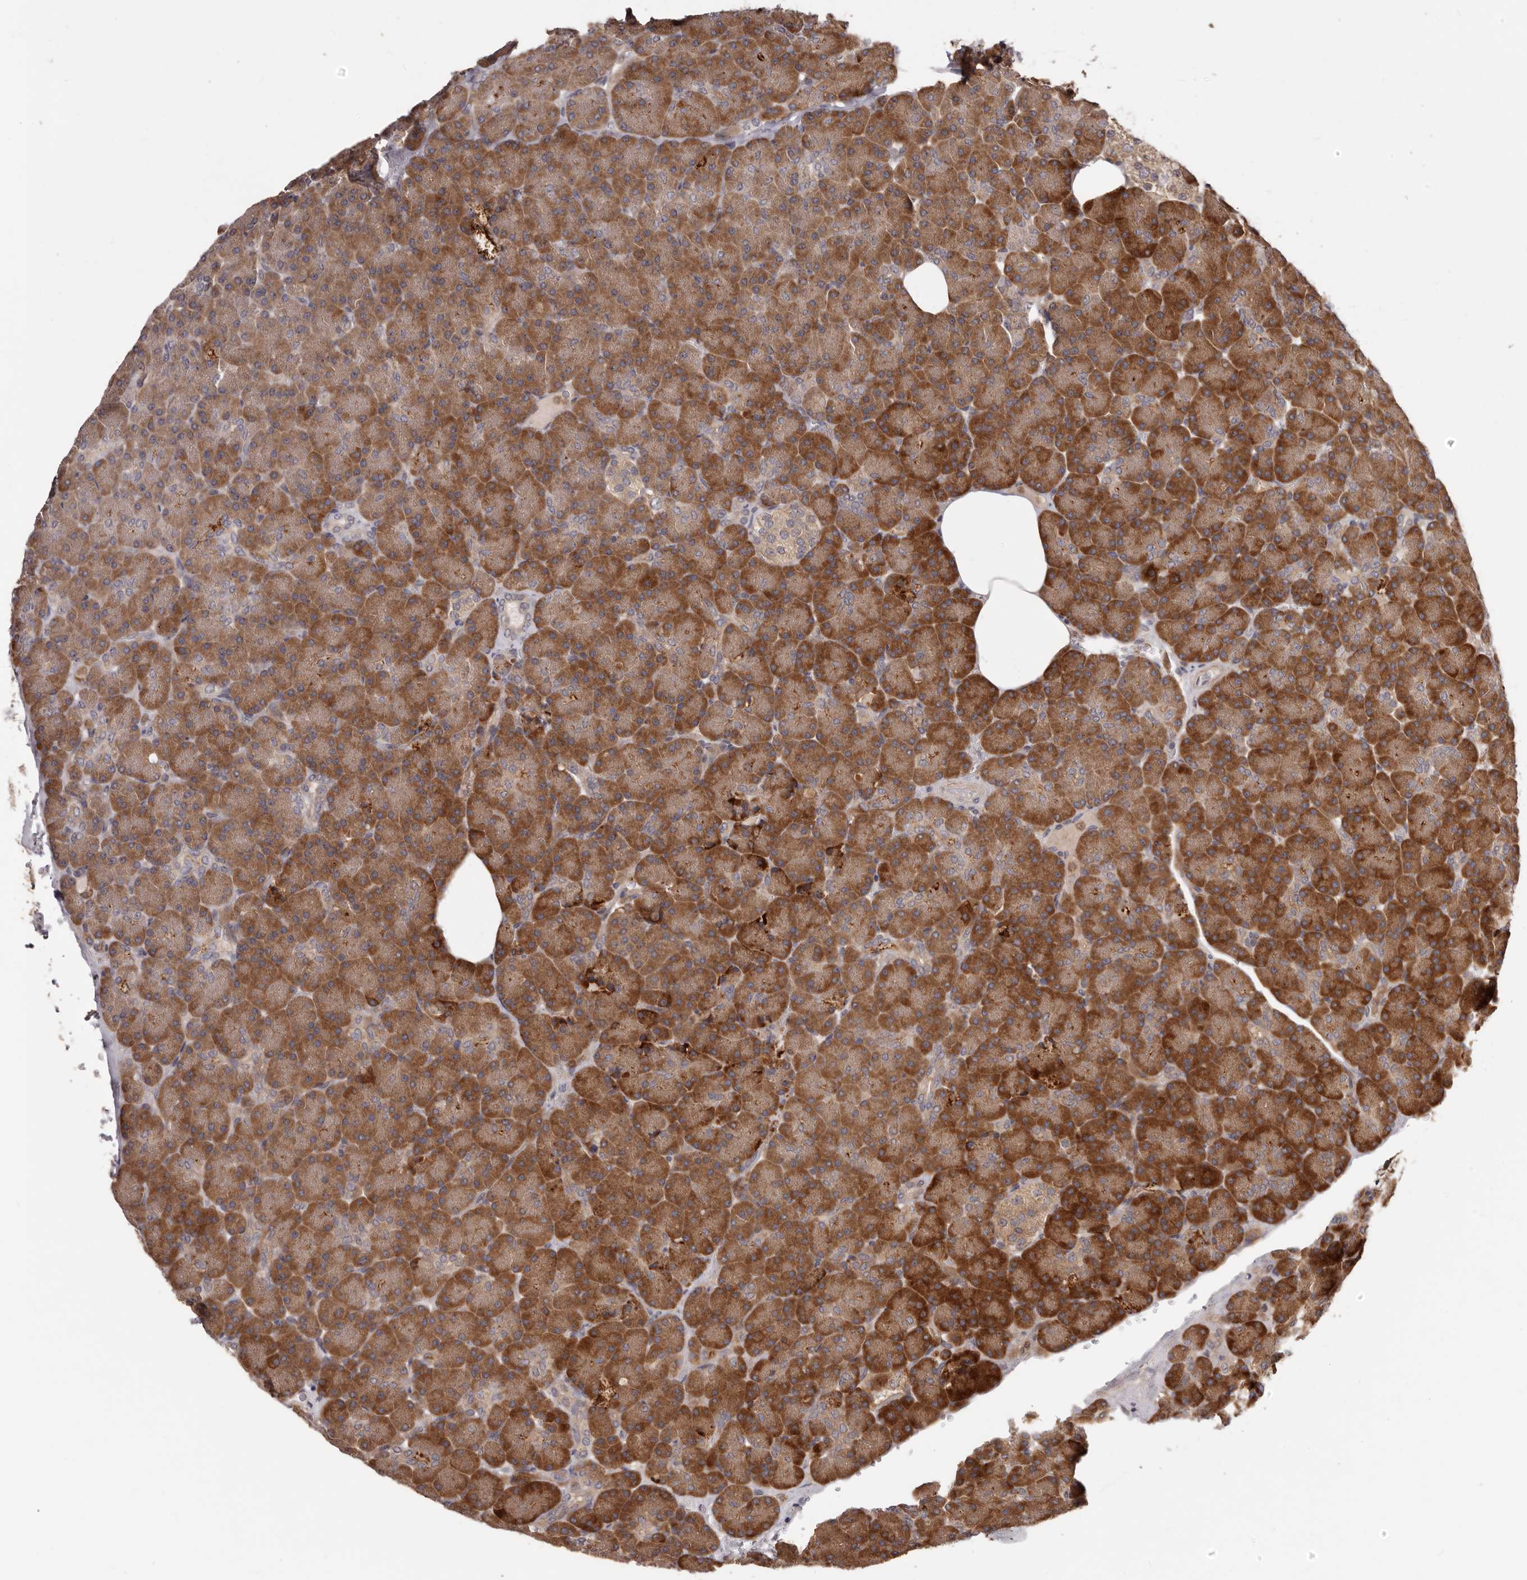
{"staining": {"intensity": "strong", "quantity": ">75%", "location": "cytoplasmic/membranous"}, "tissue": "pancreas", "cell_type": "Exocrine glandular cells", "image_type": "normal", "snomed": [{"axis": "morphology", "description": "Normal tissue, NOS"}, {"axis": "topography", "description": "Pancreas"}], "caption": "Immunohistochemical staining of normal human pancreas demonstrates high levels of strong cytoplasmic/membranous expression in approximately >75% of exocrine glandular cells. The staining is performed using DAB brown chromogen to label protein expression. The nuclei are counter-stained blue using hematoxylin.", "gene": "RNF187", "patient": {"sex": "female", "age": 43}}